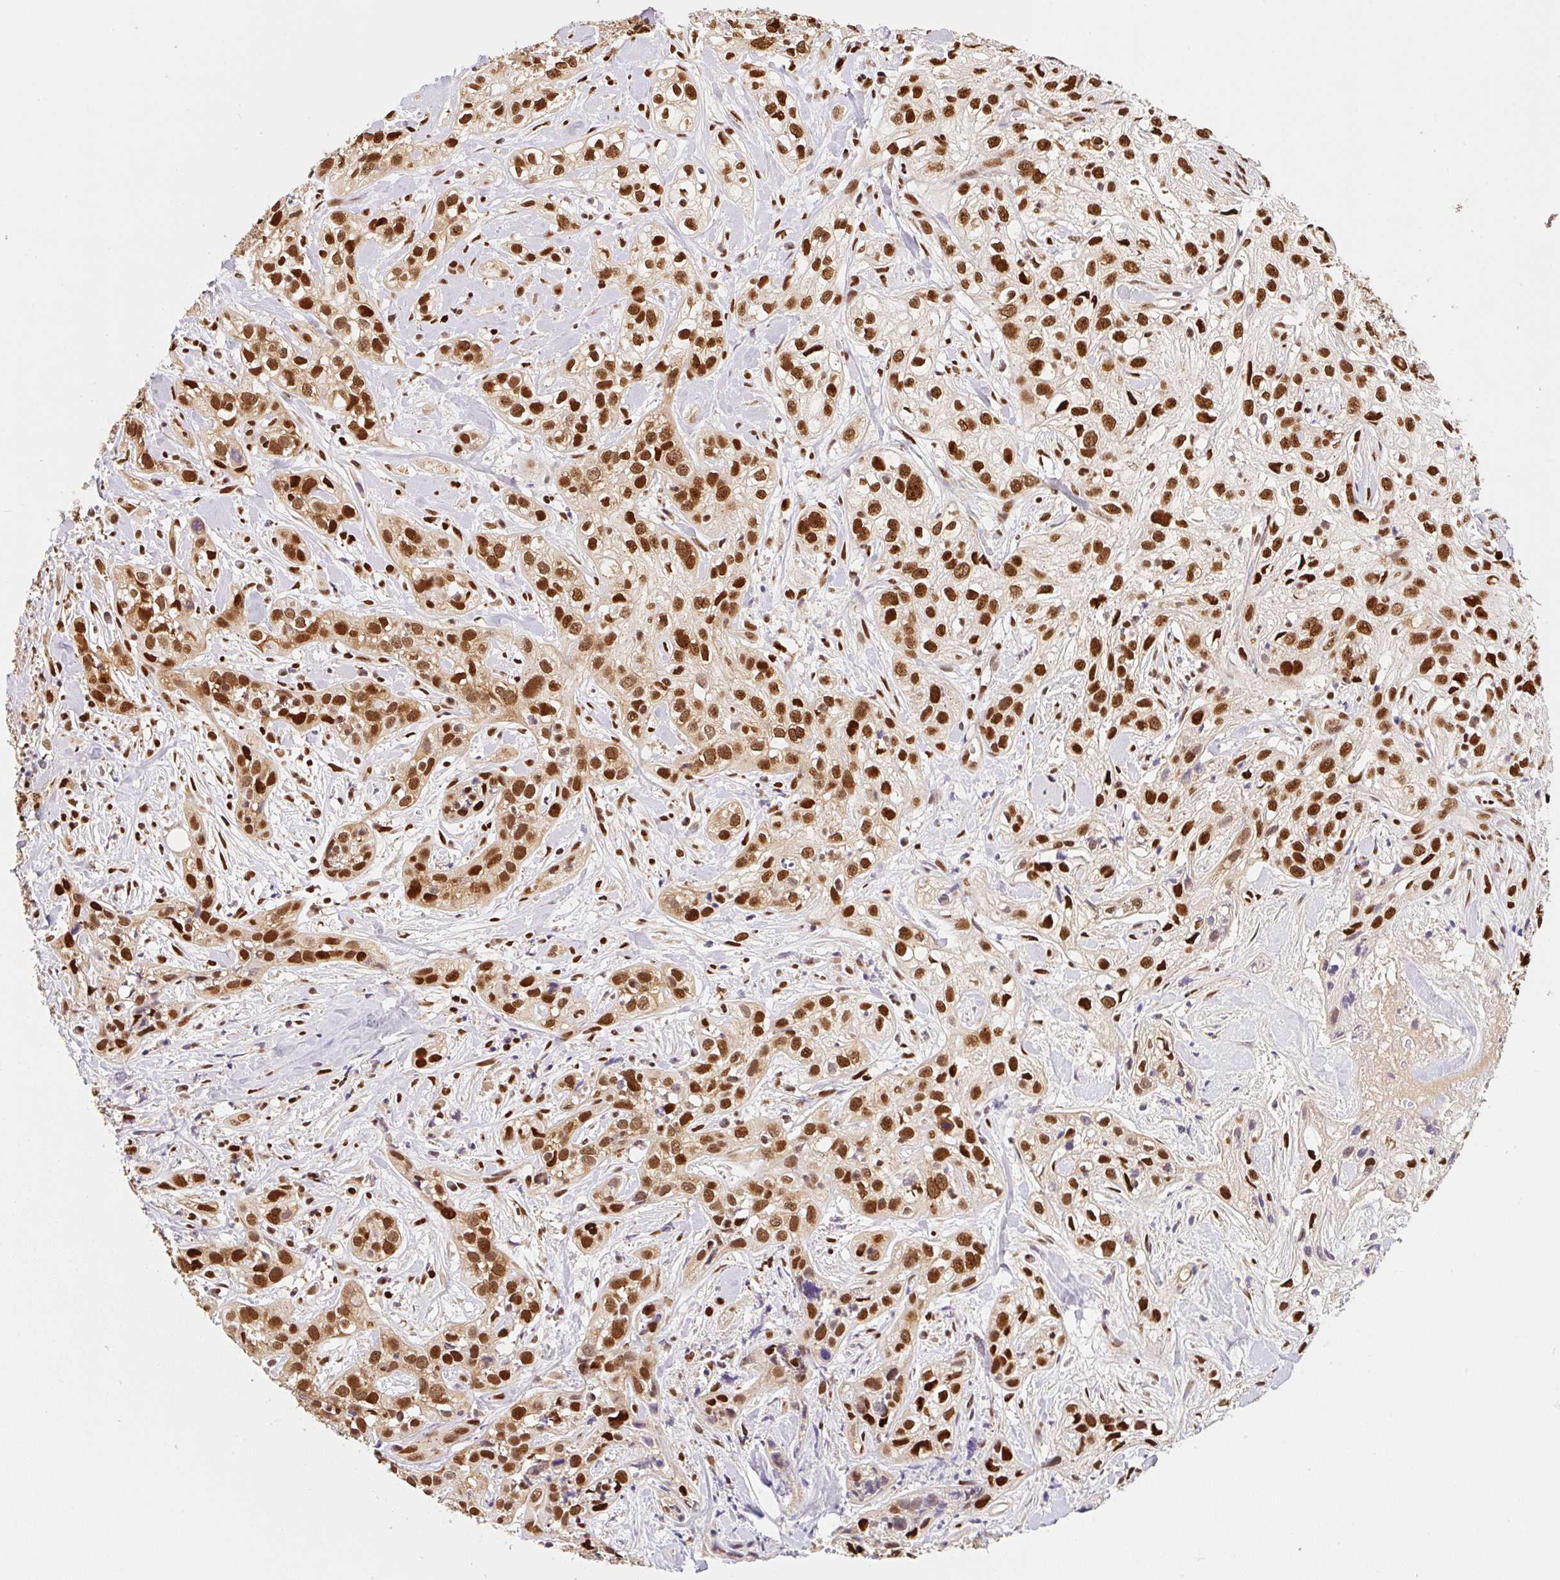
{"staining": {"intensity": "strong", "quantity": ">75%", "location": "nuclear"}, "tissue": "skin cancer", "cell_type": "Tumor cells", "image_type": "cancer", "snomed": [{"axis": "morphology", "description": "Squamous cell carcinoma, NOS"}, {"axis": "topography", "description": "Skin"}], "caption": "The photomicrograph demonstrates staining of squamous cell carcinoma (skin), revealing strong nuclear protein staining (brown color) within tumor cells. The staining is performed using DAB (3,3'-diaminobenzidine) brown chromogen to label protein expression. The nuclei are counter-stained blue using hematoxylin.", "gene": "GPR139", "patient": {"sex": "male", "age": 82}}